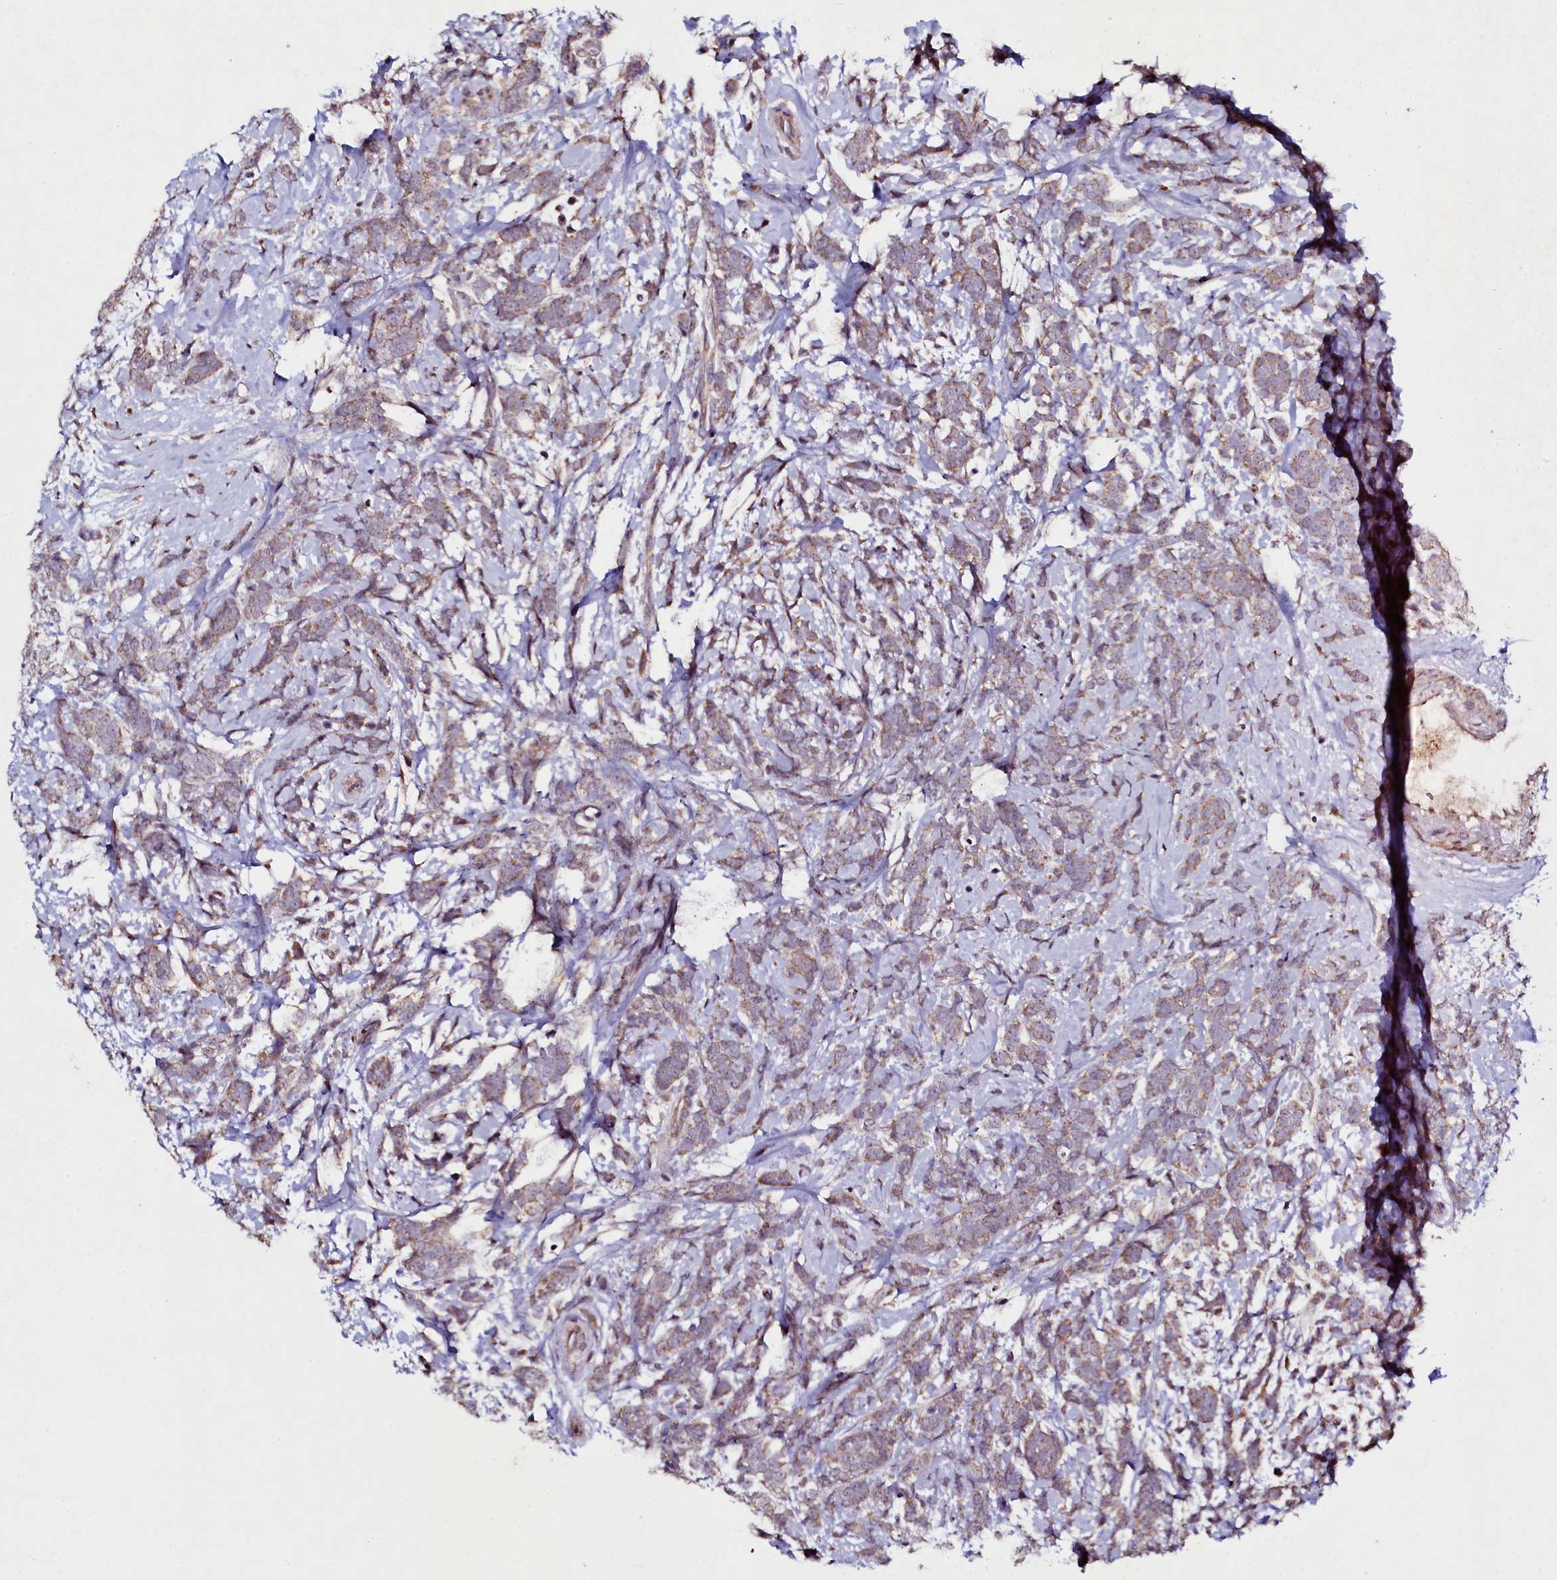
{"staining": {"intensity": "weak", "quantity": ">75%", "location": "cytoplasmic/membranous"}, "tissue": "breast cancer", "cell_type": "Tumor cells", "image_type": "cancer", "snomed": [{"axis": "morphology", "description": "Lobular carcinoma"}, {"axis": "topography", "description": "Breast"}], "caption": "Breast cancer (lobular carcinoma) stained with a brown dye displays weak cytoplasmic/membranous positive positivity in about >75% of tumor cells.", "gene": "SEC24C", "patient": {"sex": "female", "age": 58}}